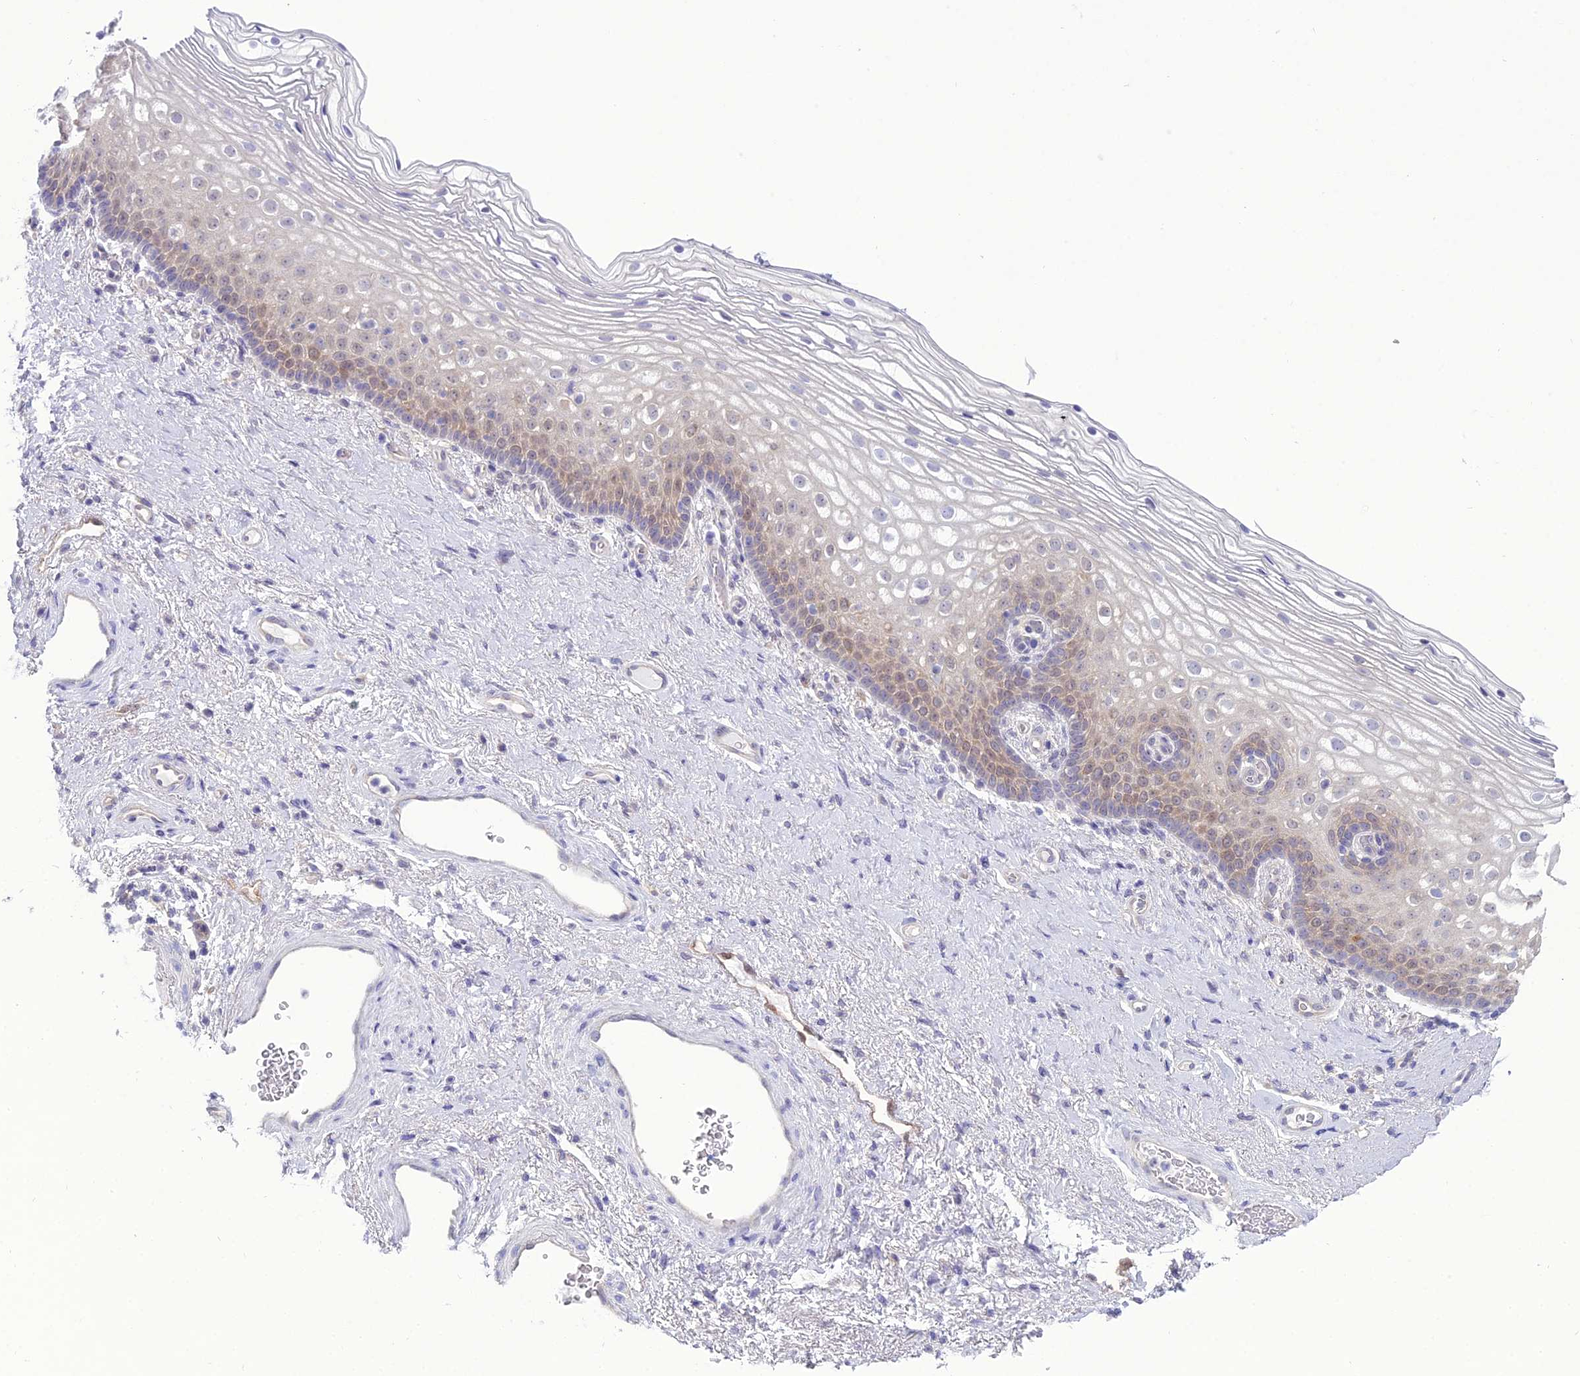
{"staining": {"intensity": "weak", "quantity": "<25%", "location": "cytoplasmic/membranous"}, "tissue": "vagina", "cell_type": "Squamous epithelial cells", "image_type": "normal", "snomed": [{"axis": "morphology", "description": "Normal tissue, NOS"}, {"axis": "topography", "description": "Vagina"}], "caption": "Protein analysis of benign vagina exhibits no significant positivity in squamous epithelial cells. Nuclei are stained in blue.", "gene": "GNPNAT1", "patient": {"sex": "female", "age": 60}}